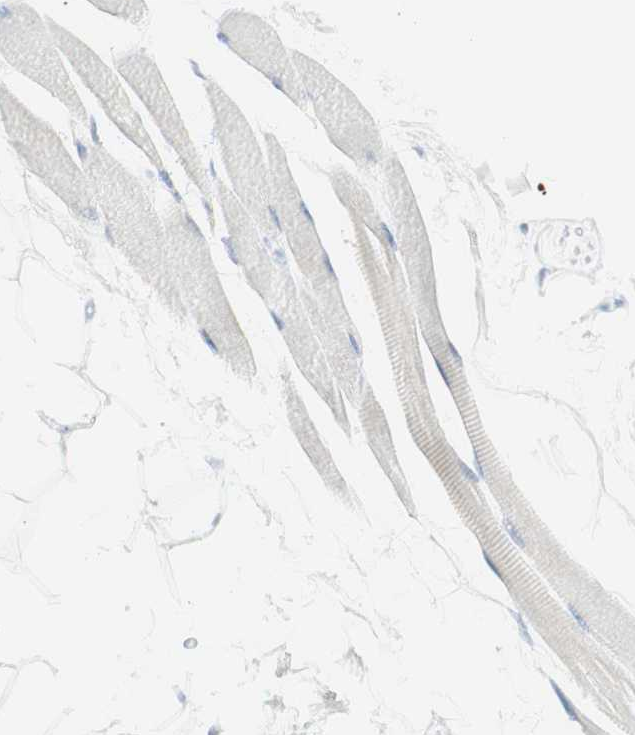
{"staining": {"intensity": "weak", "quantity": ">75%", "location": "cytoplasmic/membranous"}, "tissue": "skeletal muscle", "cell_type": "Myocytes", "image_type": "normal", "snomed": [{"axis": "morphology", "description": "Normal tissue, NOS"}, {"axis": "topography", "description": "Skeletal muscle"}, {"axis": "topography", "description": "Oral tissue"}, {"axis": "topography", "description": "Peripheral nerve tissue"}], "caption": "Protein expression by immunohistochemistry reveals weak cytoplasmic/membranous staining in approximately >75% of myocytes in normal skeletal muscle.", "gene": "MDK", "patient": {"sex": "female", "age": 84}}